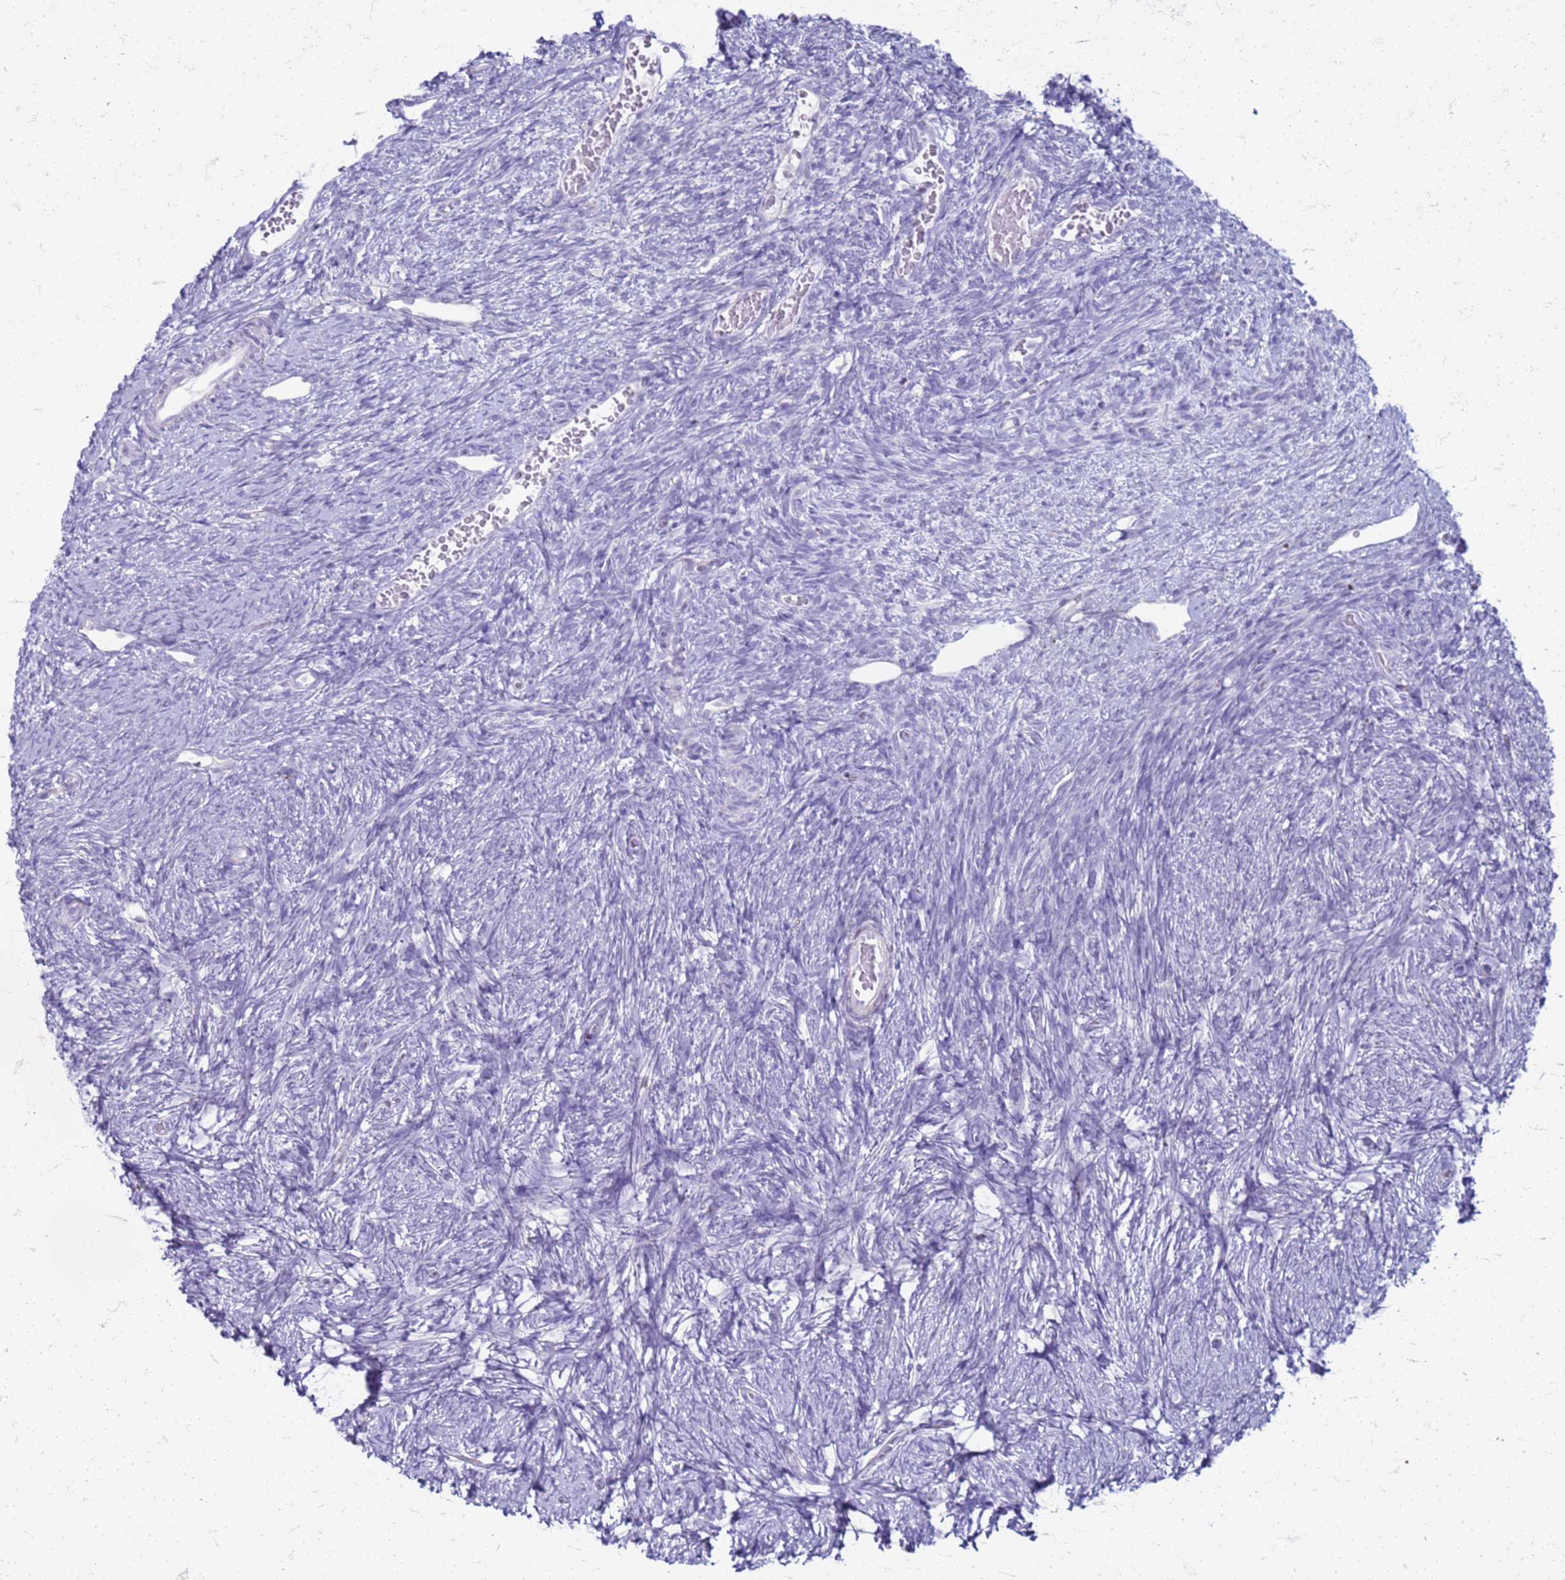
{"staining": {"intensity": "negative", "quantity": "none", "location": "none"}, "tissue": "ovary", "cell_type": "Ovarian stroma cells", "image_type": "normal", "snomed": [{"axis": "morphology", "description": "Normal tissue, NOS"}, {"axis": "topography", "description": "Ovary"}], "caption": "High magnification brightfield microscopy of benign ovary stained with DAB (brown) and counterstained with hematoxylin (blue): ovarian stroma cells show no significant staining.", "gene": "PDK3", "patient": {"sex": "female", "age": 39}}